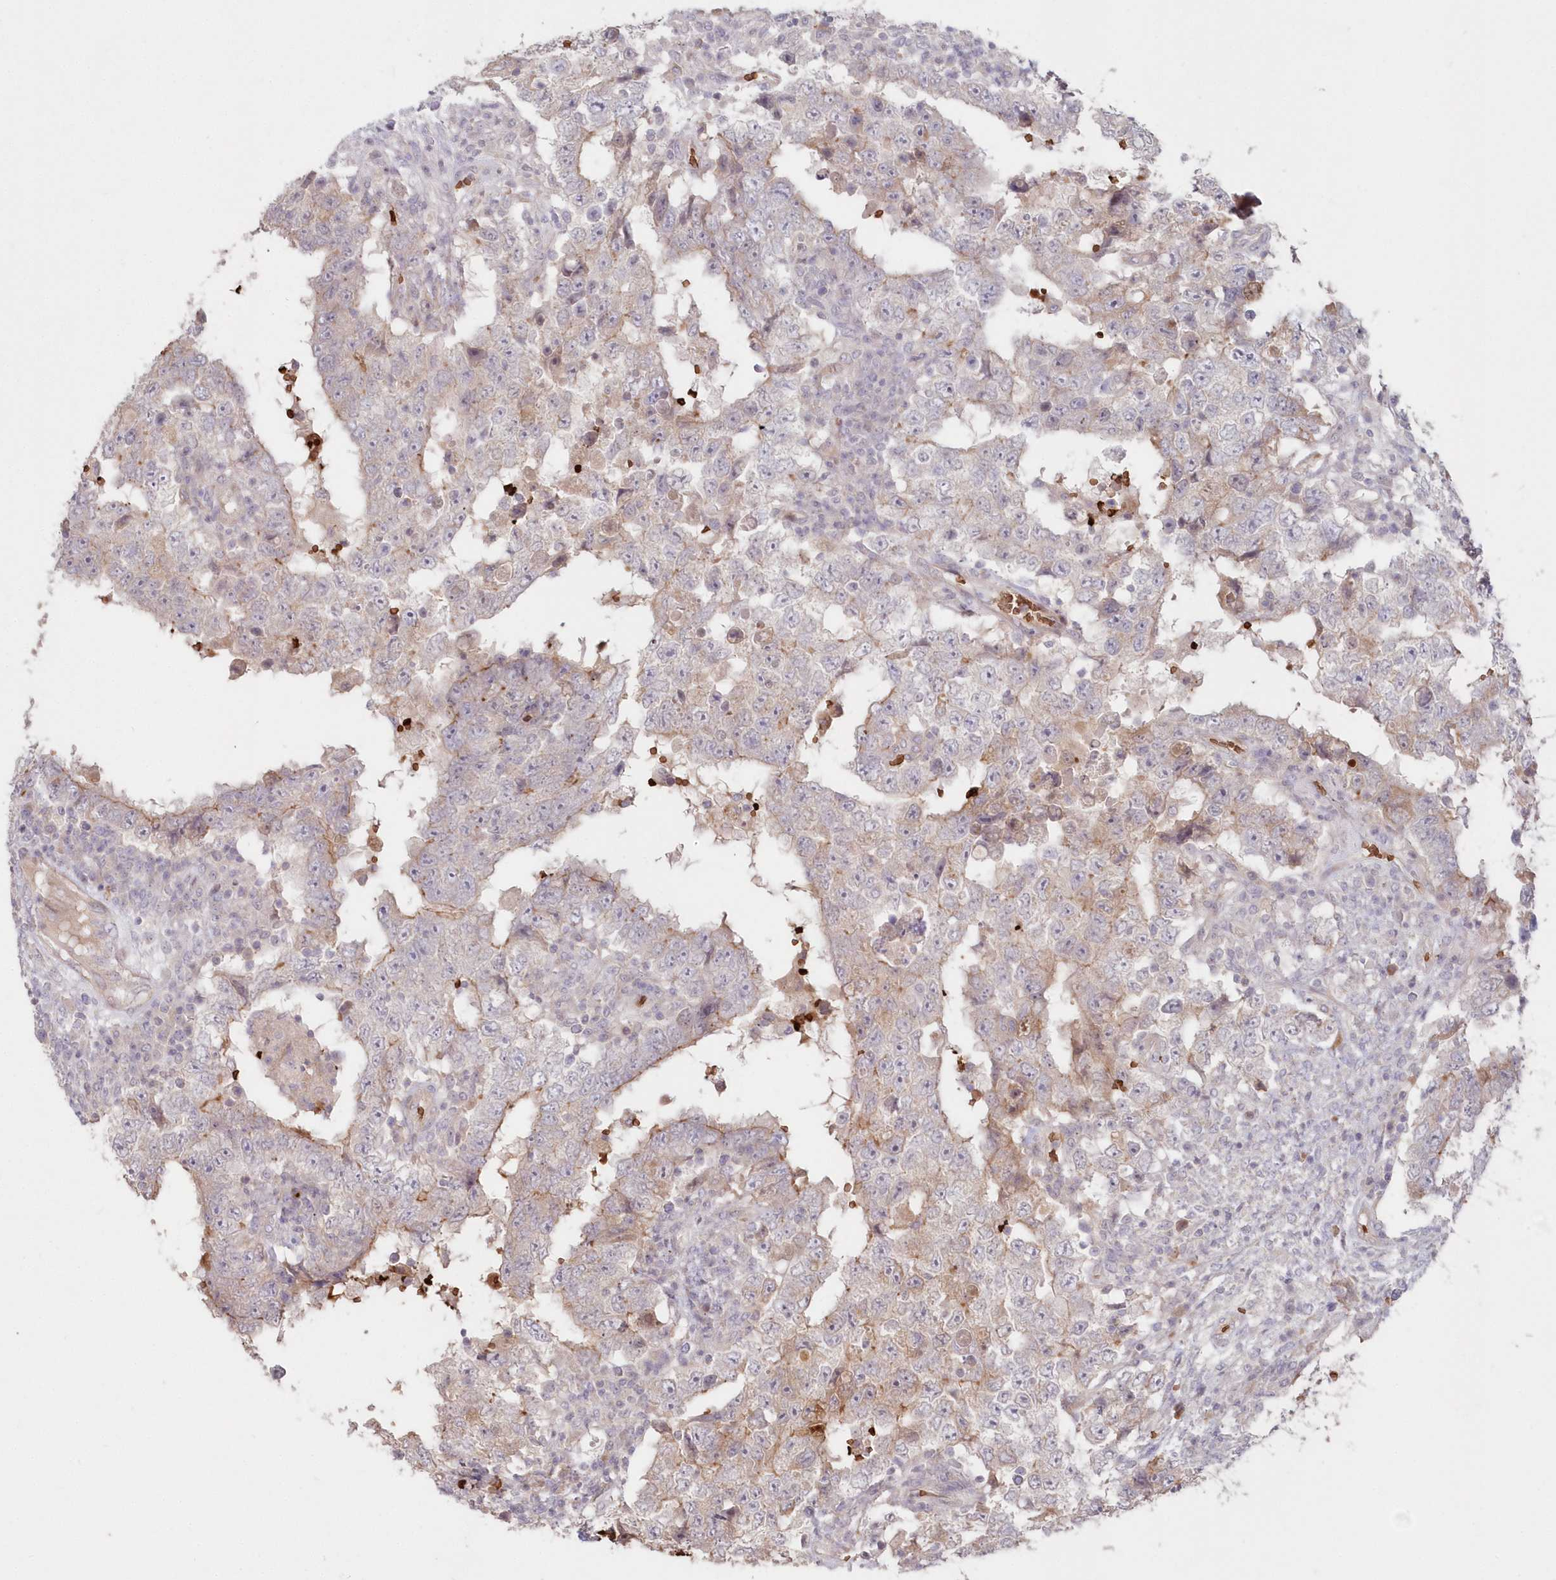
{"staining": {"intensity": "weak", "quantity": "<25%", "location": "cytoplasmic/membranous"}, "tissue": "testis cancer", "cell_type": "Tumor cells", "image_type": "cancer", "snomed": [{"axis": "morphology", "description": "Carcinoma, Embryonal, NOS"}, {"axis": "topography", "description": "Testis"}], "caption": "Protein analysis of testis cancer (embryonal carcinoma) displays no significant expression in tumor cells. (DAB IHC, high magnification).", "gene": "SERINC1", "patient": {"sex": "male", "age": 26}}